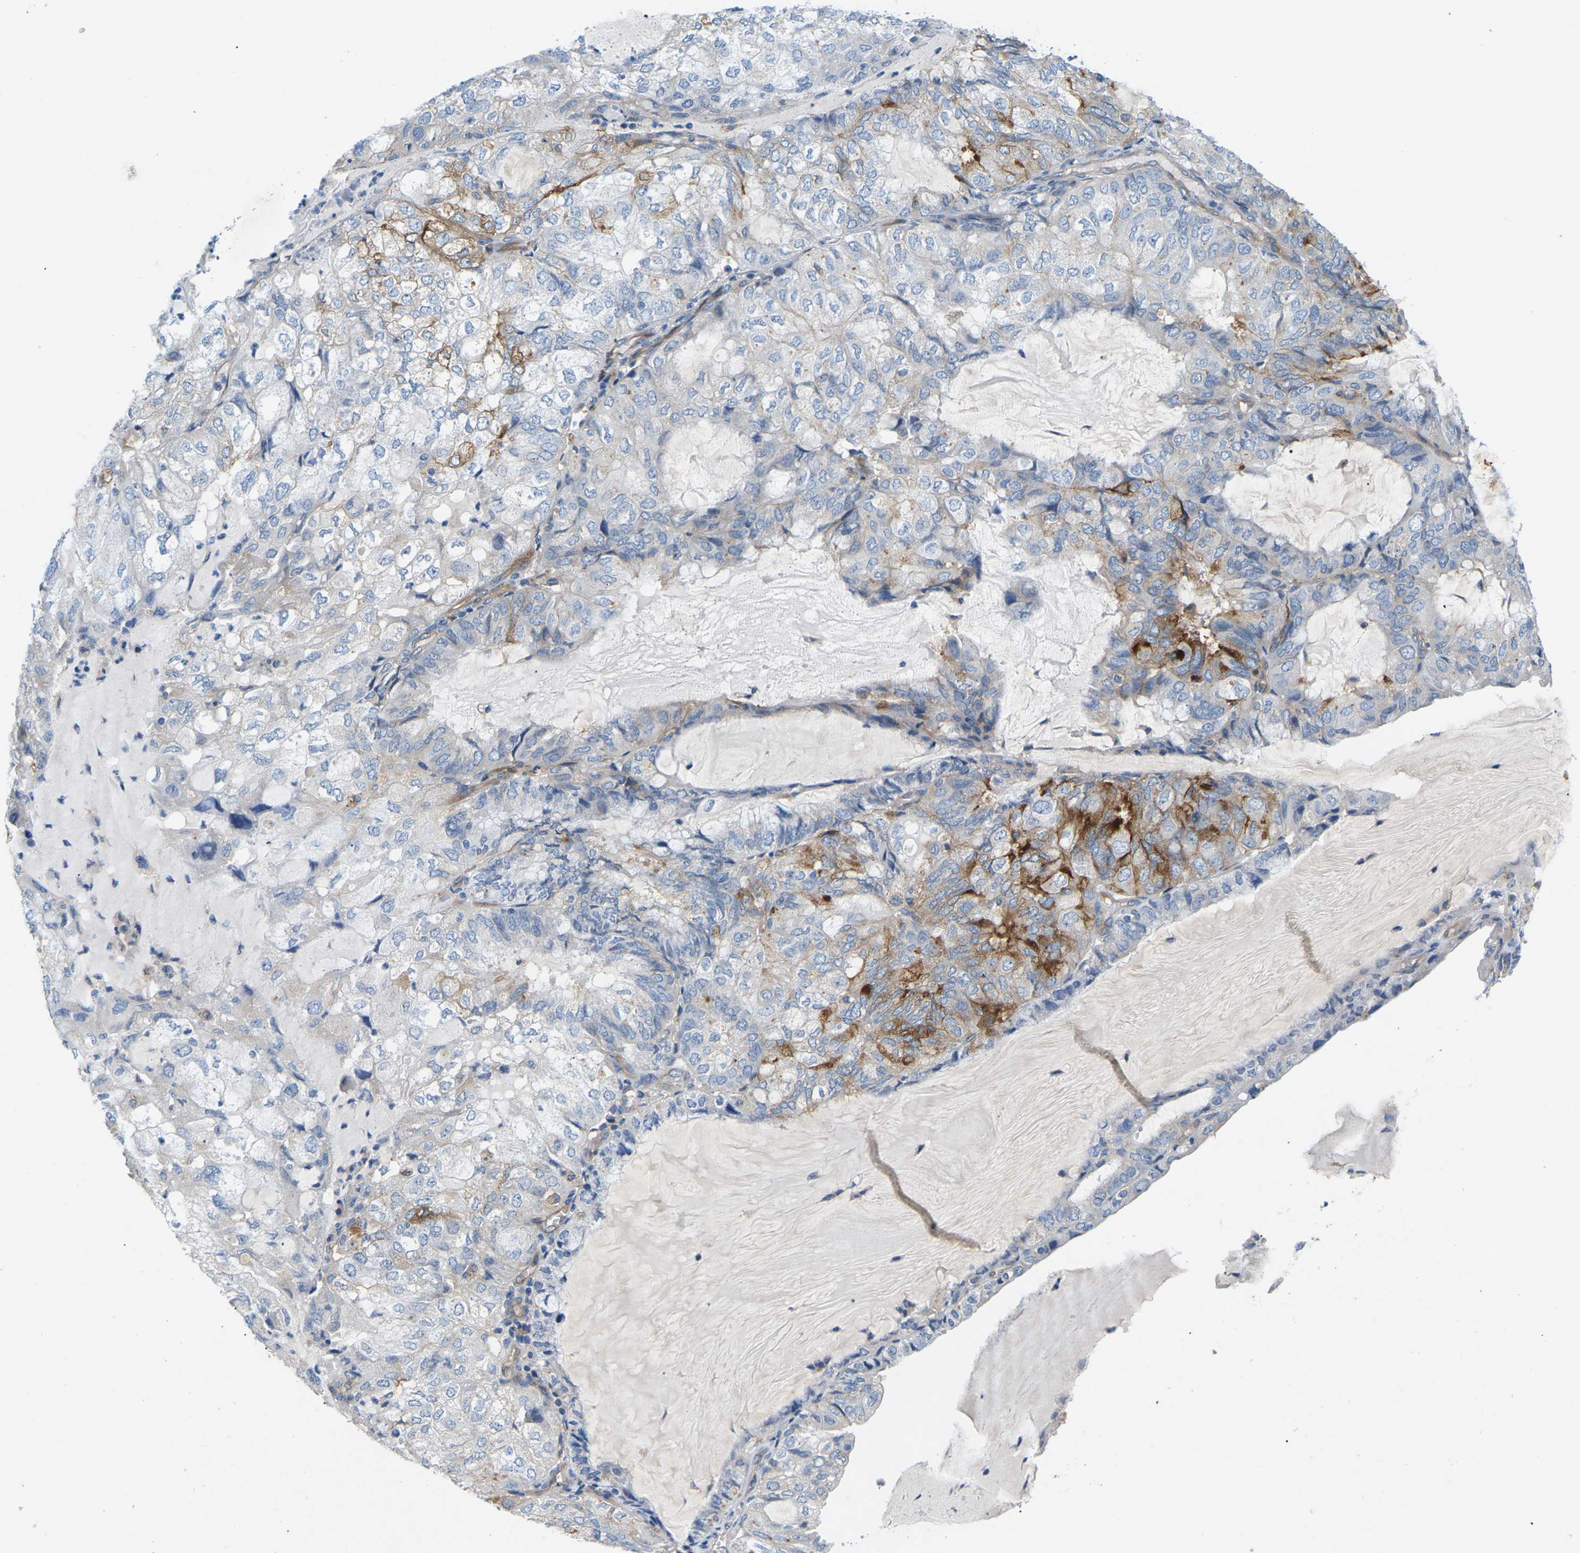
{"staining": {"intensity": "moderate", "quantity": "<25%", "location": "cytoplasmic/membranous"}, "tissue": "endometrial cancer", "cell_type": "Tumor cells", "image_type": "cancer", "snomed": [{"axis": "morphology", "description": "Adenocarcinoma, NOS"}, {"axis": "topography", "description": "Endometrium"}], "caption": "DAB immunohistochemical staining of endometrial adenocarcinoma exhibits moderate cytoplasmic/membranous protein positivity in about <25% of tumor cells.", "gene": "ITGA5", "patient": {"sex": "female", "age": 81}}